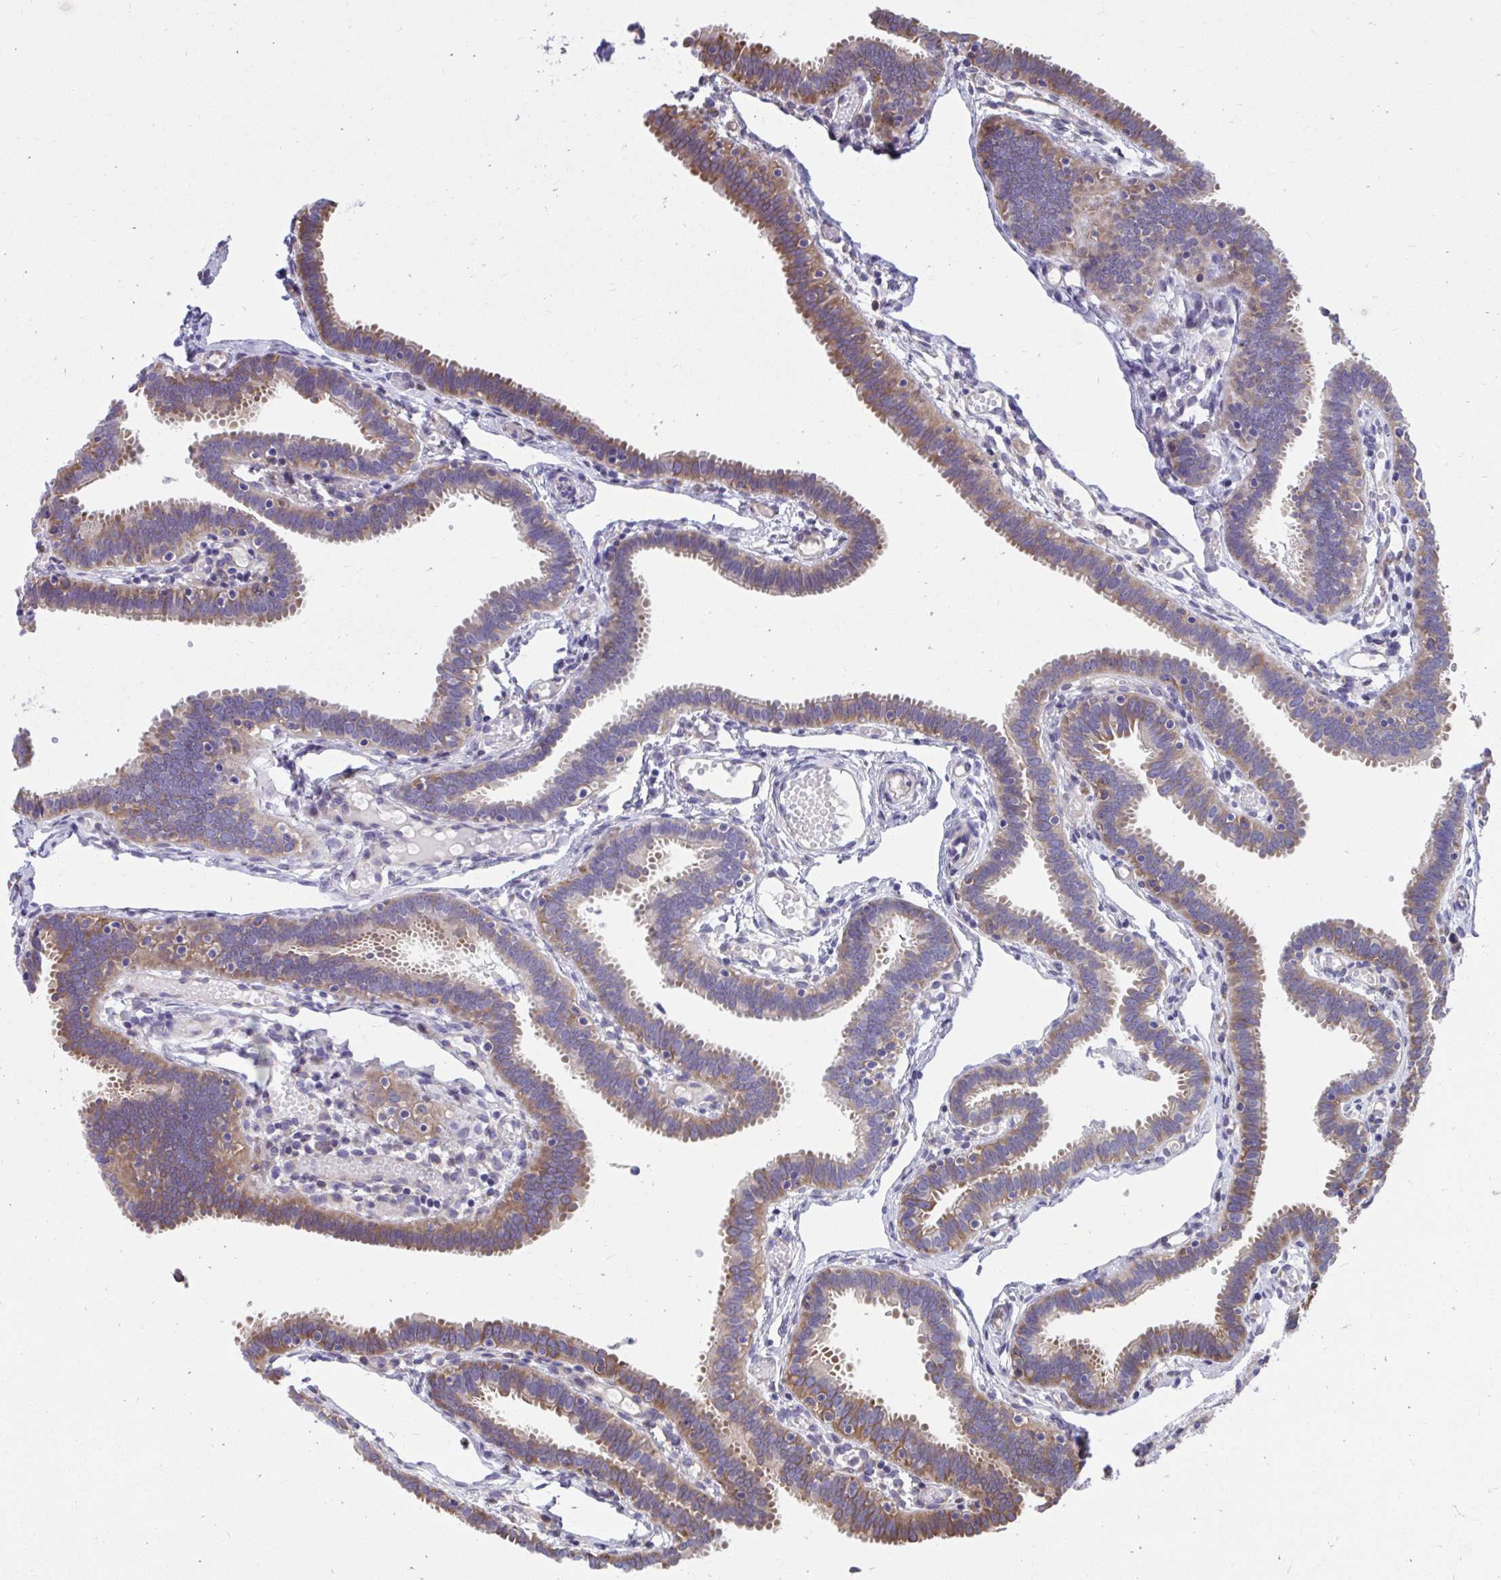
{"staining": {"intensity": "moderate", "quantity": "25%-75%", "location": "cytoplasmic/membranous"}, "tissue": "fallopian tube", "cell_type": "Glandular cells", "image_type": "normal", "snomed": [{"axis": "morphology", "description": "Normal tissue, NOS"}, {"axis": "topography", "description": "Fallopian tube"}], "caption": "A high-resolution micrograph shows IHC staining of normal fallopian tube, which exhibits moderate cytoplasmic/membranous expression in approximately 25%-75% of glandular cells. The protein is stained brown, and the nuclei are stained in blue (DAB (3,3'-diaminobenzidine) IHC with brightfield microscopy, high magnification).", "gene": "ZNF778", "patient": {"sex": "female", "age": 37}}